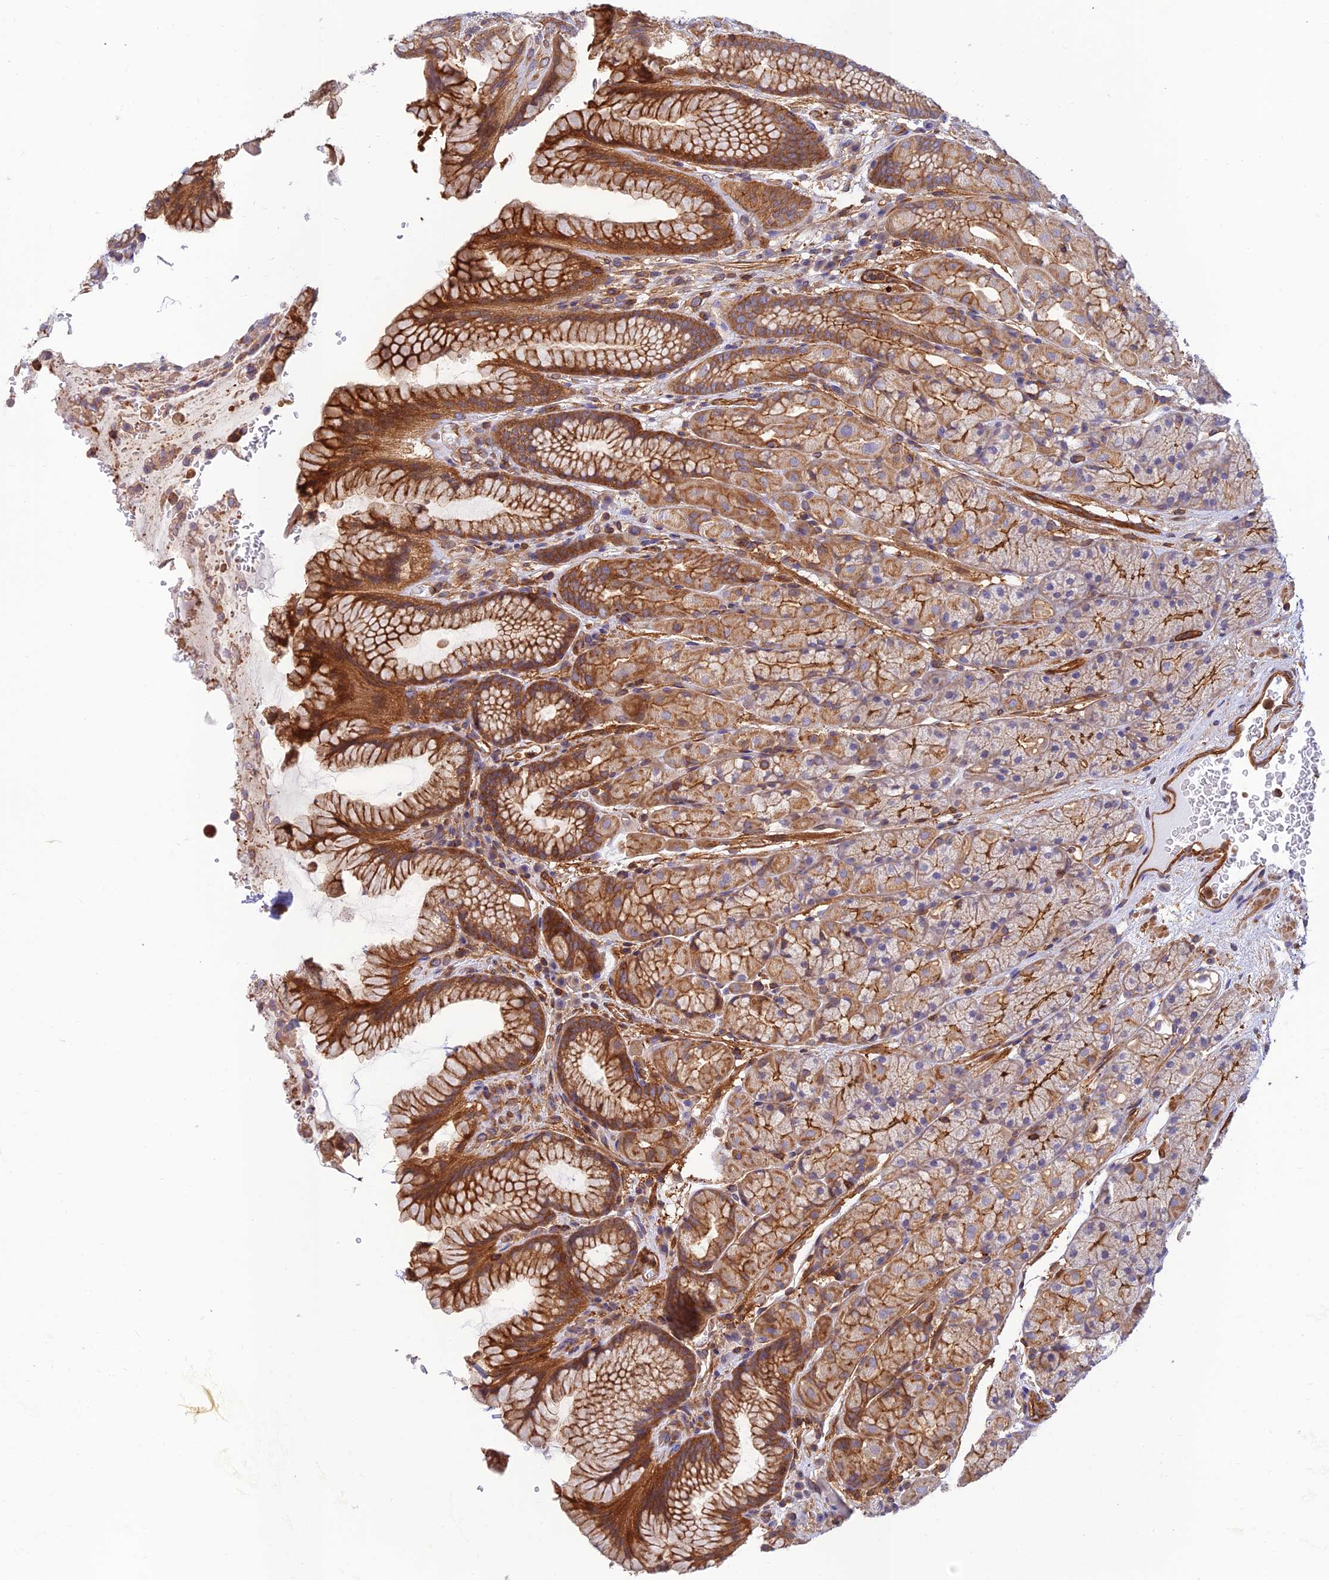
{"staining": {"intensity": "strong", "quantity": "25%-75%", "location": "cytoplasmic/membranous"}, "tissue": "stomach", "cell_type": "Glandular cells", "image_type": "normal", "snomed": [{"axis": "morphology", "description": "Normal tissue, NOS"}, {"axis": "topography", "description": "Stomach"}], "caption": "A high-resolution histopathology image shows IHC staining of normal stomach, which demonstrates strong cytoplasmic/membranous staining in approximately 25%-75% of glandular cells.", "gene": "PPP1R12C", "patient": {"sex": "male", "age": 63}}